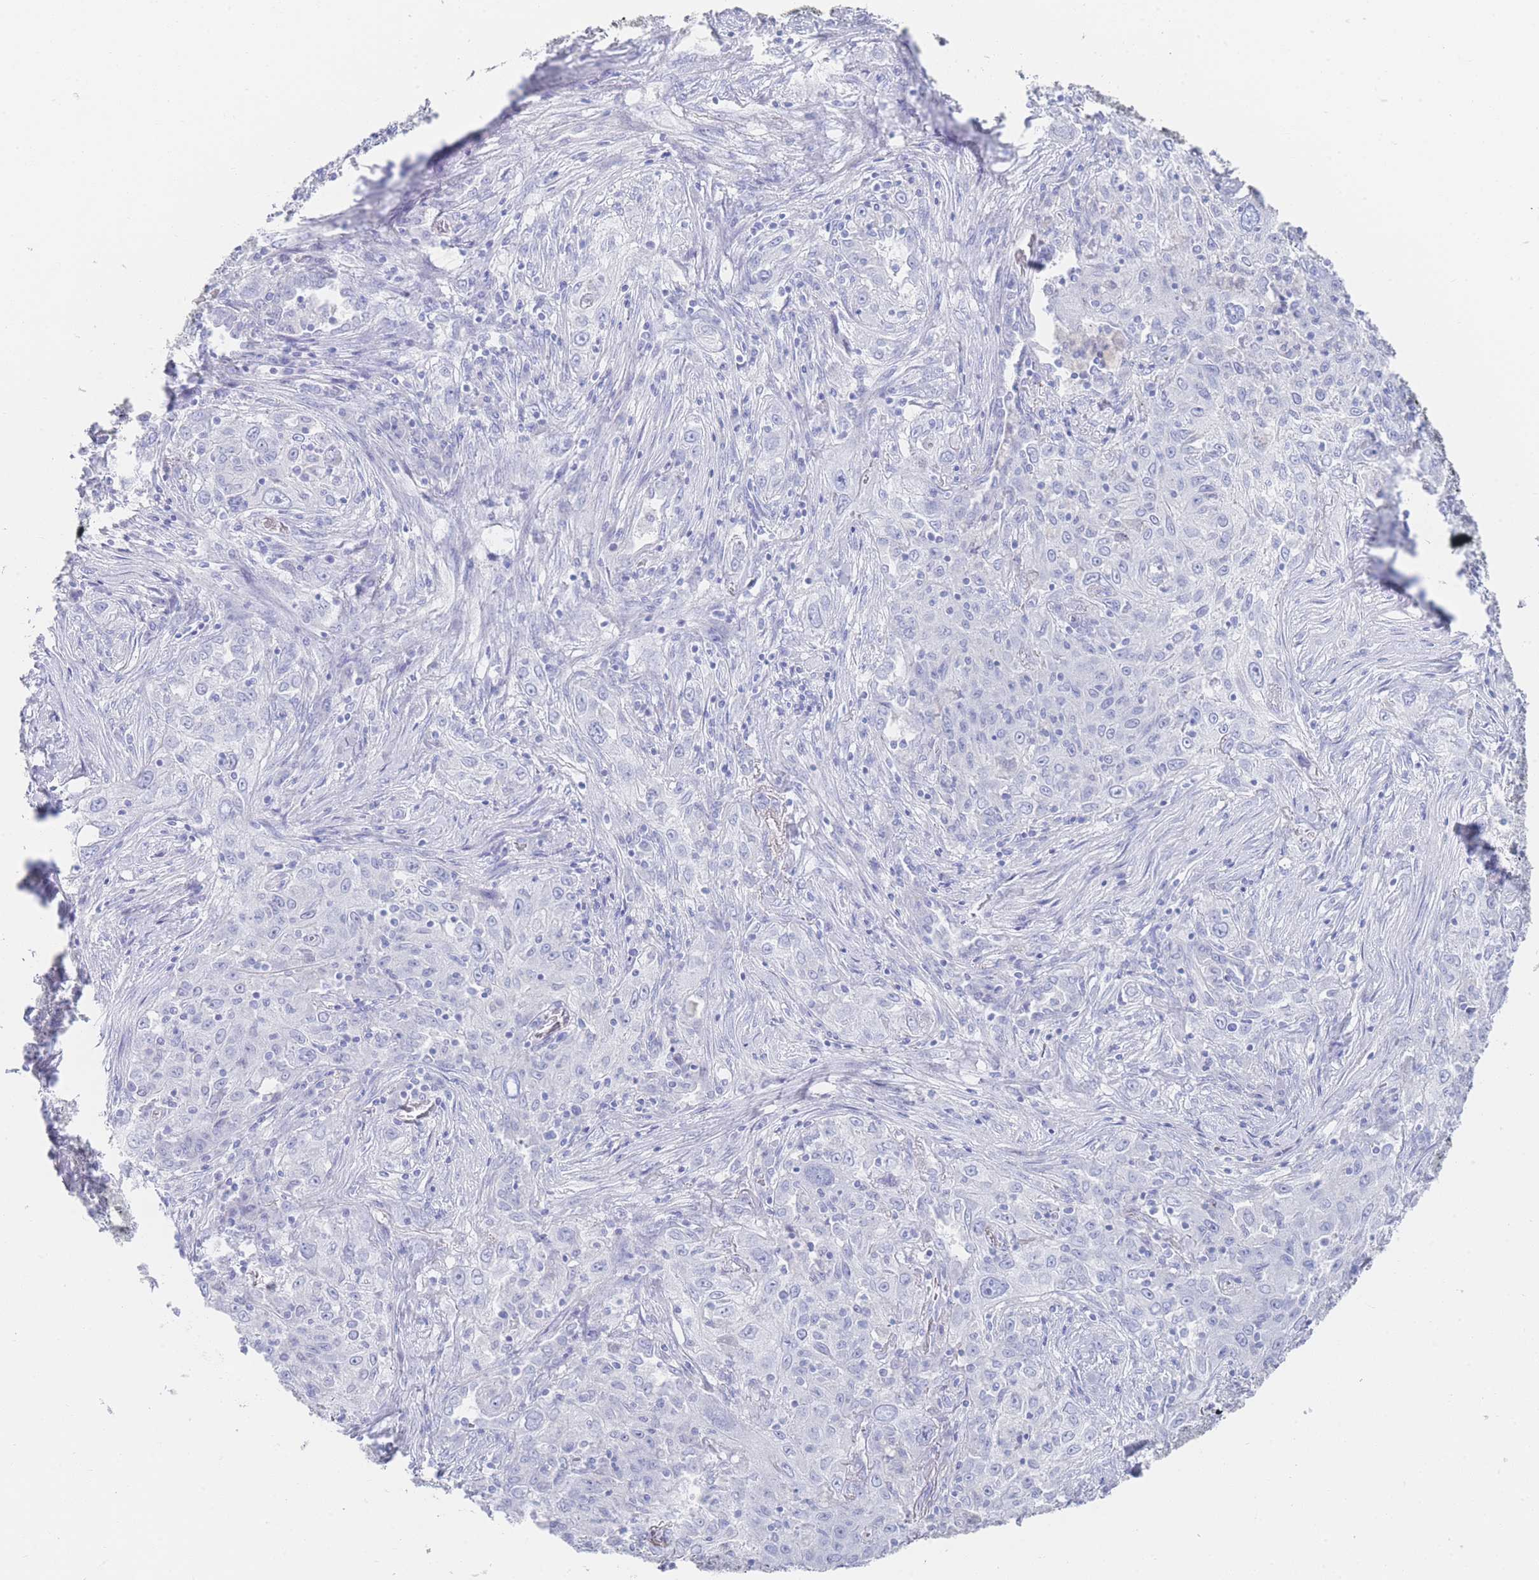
{"staining": {"intensity": "negative", "quantity": "none", "location": "none"}, "tissue": "lung cancer", "cell_type": "Tumor cells", "image_type": "cancer", "snomed": [{"axis": "morphology", "description": "Squamous cell carcinoma, NOS"}, {"axis": "topography", "description": "Lung"}], "caption": "Protein analysis of lung squamous cell carcinoma displays no significant expression in tumor cells. (DAB (3,3'-diaminobenzidine) IHC visualized using brightfield microscopy, high magnification).", "gene": "LRRC37A", "patient": {"sex": "female", "age": 69}}